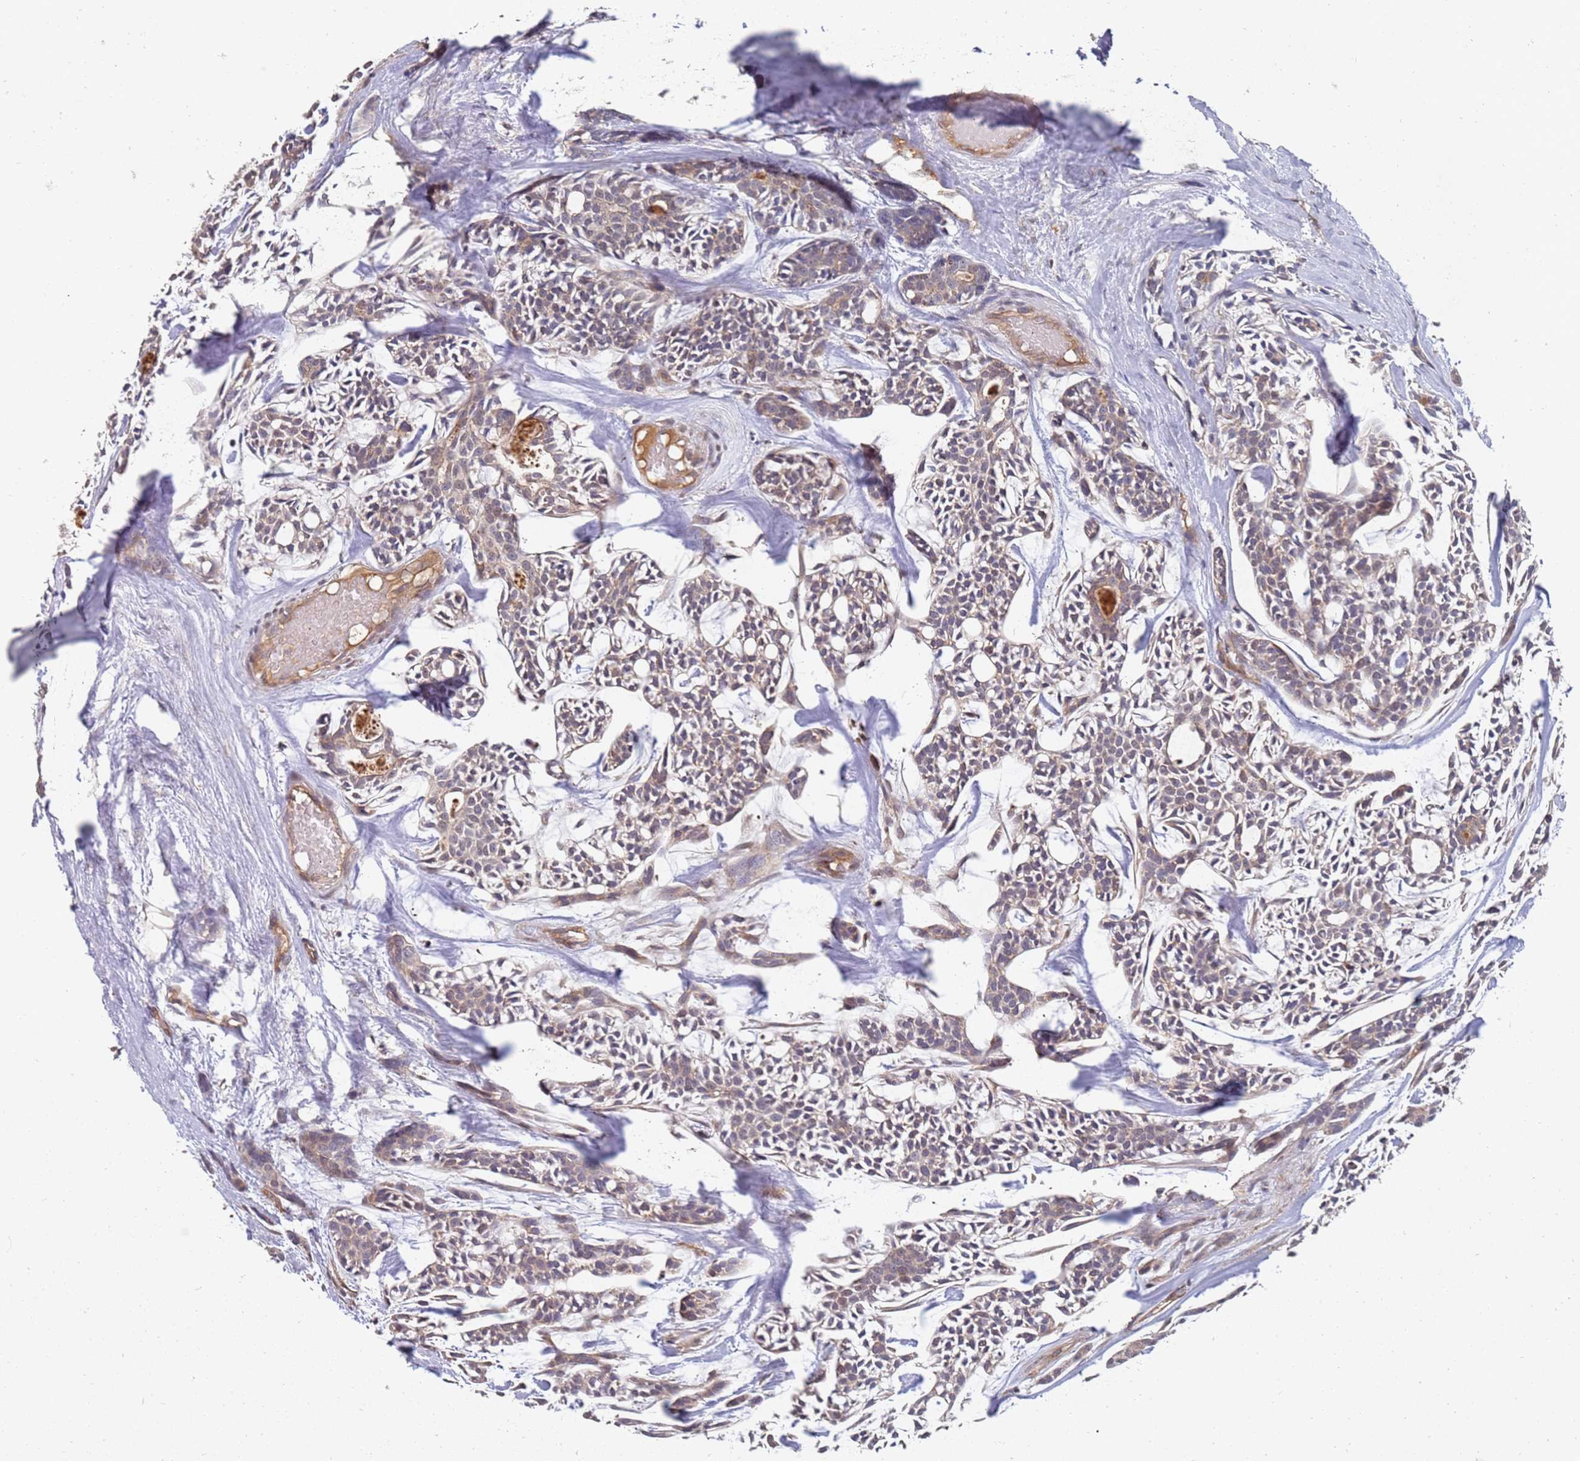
{"staining": {"intensity": "weak", "quantity": ">75%", "location": "cytoplasmic/membranous"}, "tissue": "head and neck cancer", "cell_type": "Tumor cells", "image_type": "cancer", "snomed": [{"axis": "morphology", "description": "Adenocarcinoma, NOS"}, {"axis": "topography", "description": "Salivary gland"}, {"axis": "topography", "description": "Head-Neck"}], "caption": "Human adenocarcinoma (head and neck) stained for a protein (brown) reveals weak cytoplasmic/membranous positive expression in approximately >75% of tumor cells.", "gene": "ABCB6", "patient": {"sex": "male", "age": 55}}